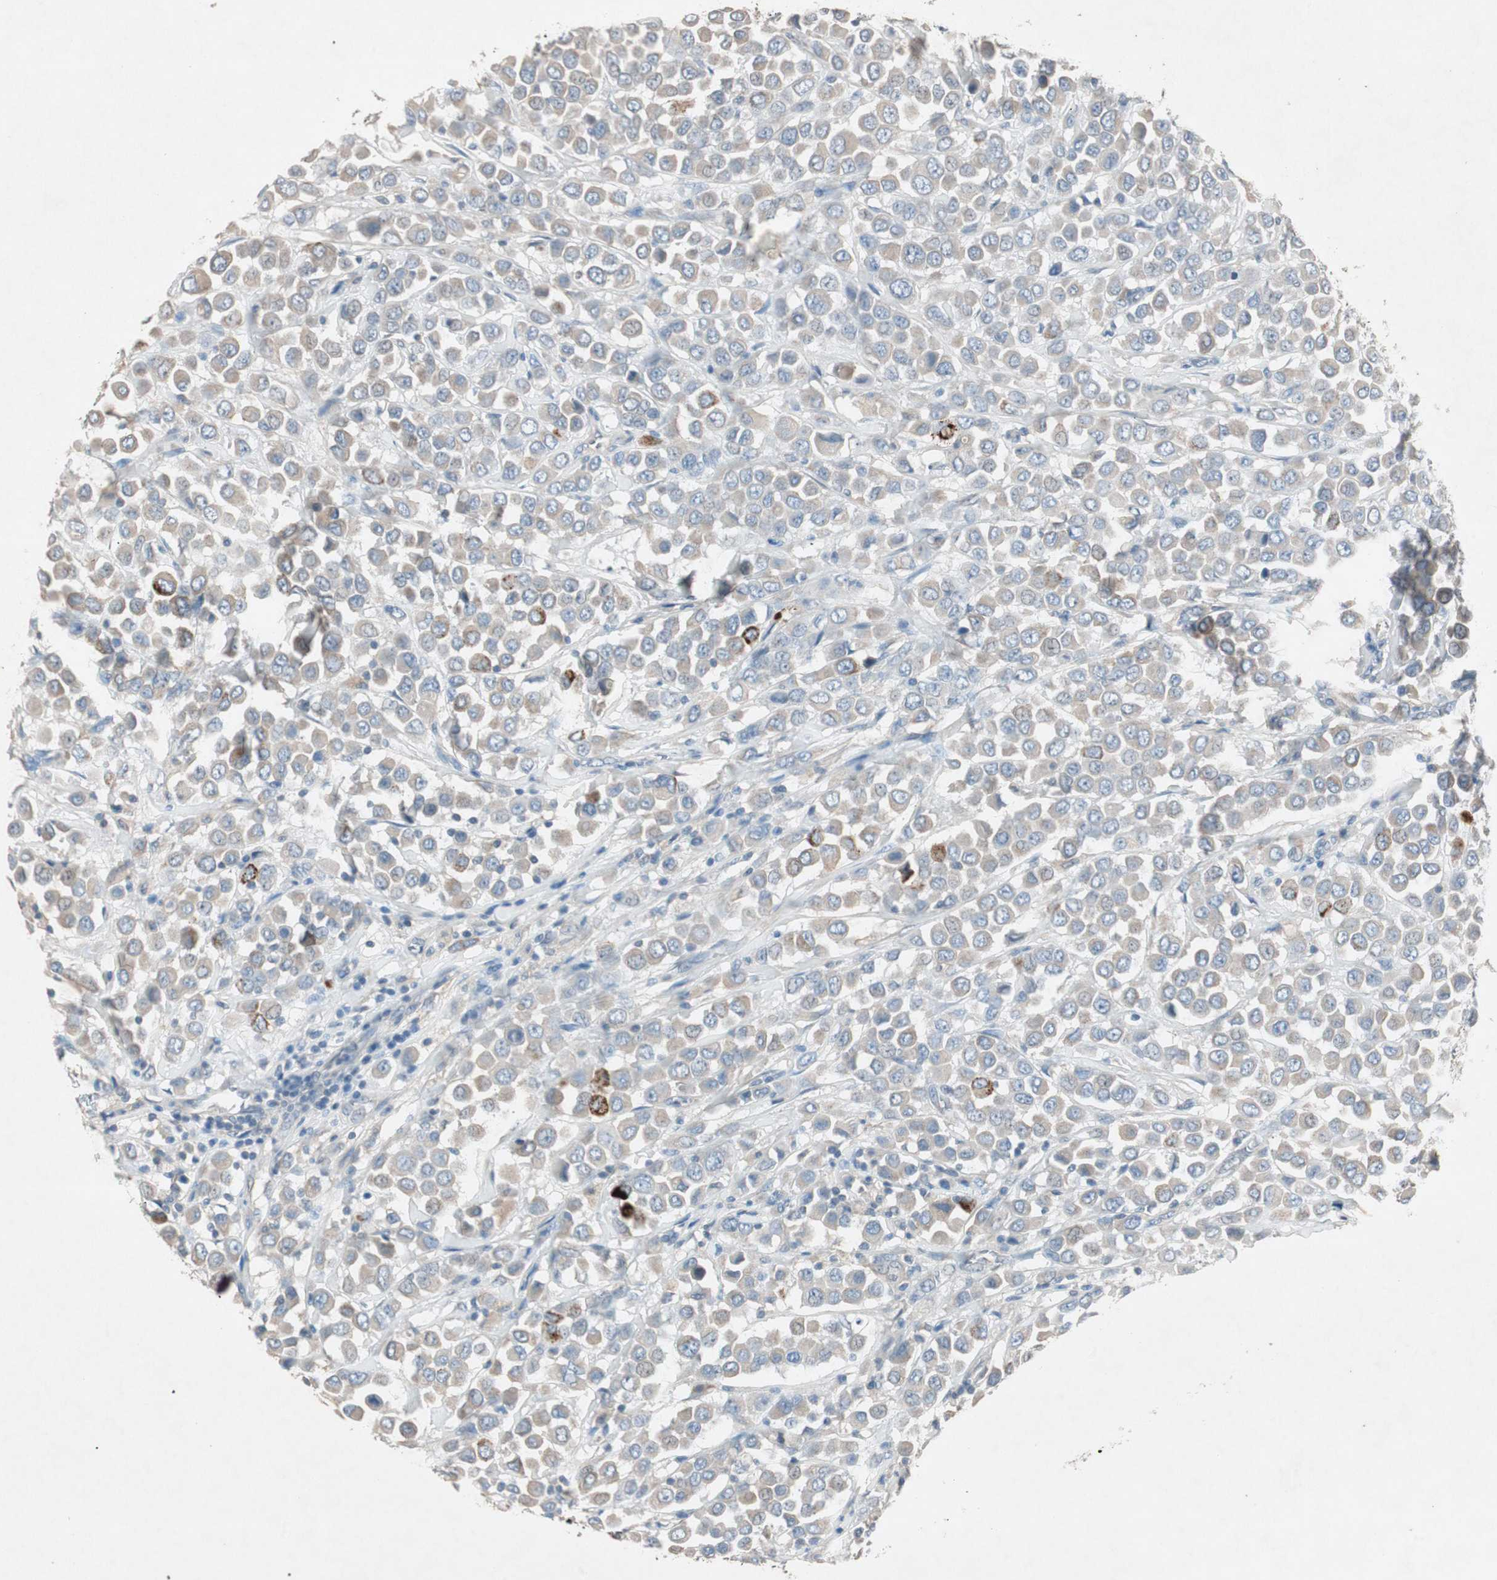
{"staining": {"intensity": "weak", "quantity": ">75%", "location": "cytoplasmic/membranous"}, "tissue": "breast cancer", "cell_type": "Tumor cells", "image_type": "cancer", "snomed": [{"axis": "morphology", "description": "Duct carcinoma"}, {"axis": "topography", "description": "Breast"}], "caption": "The histopathology image displays staining of infiltrating ductal carcinoma (breast), revealing weak cytoplasmic/membranous protein expression (brown color) within tumor cells.", "gene": "KHK", "patient": {"sex": "female", "age": 61}}